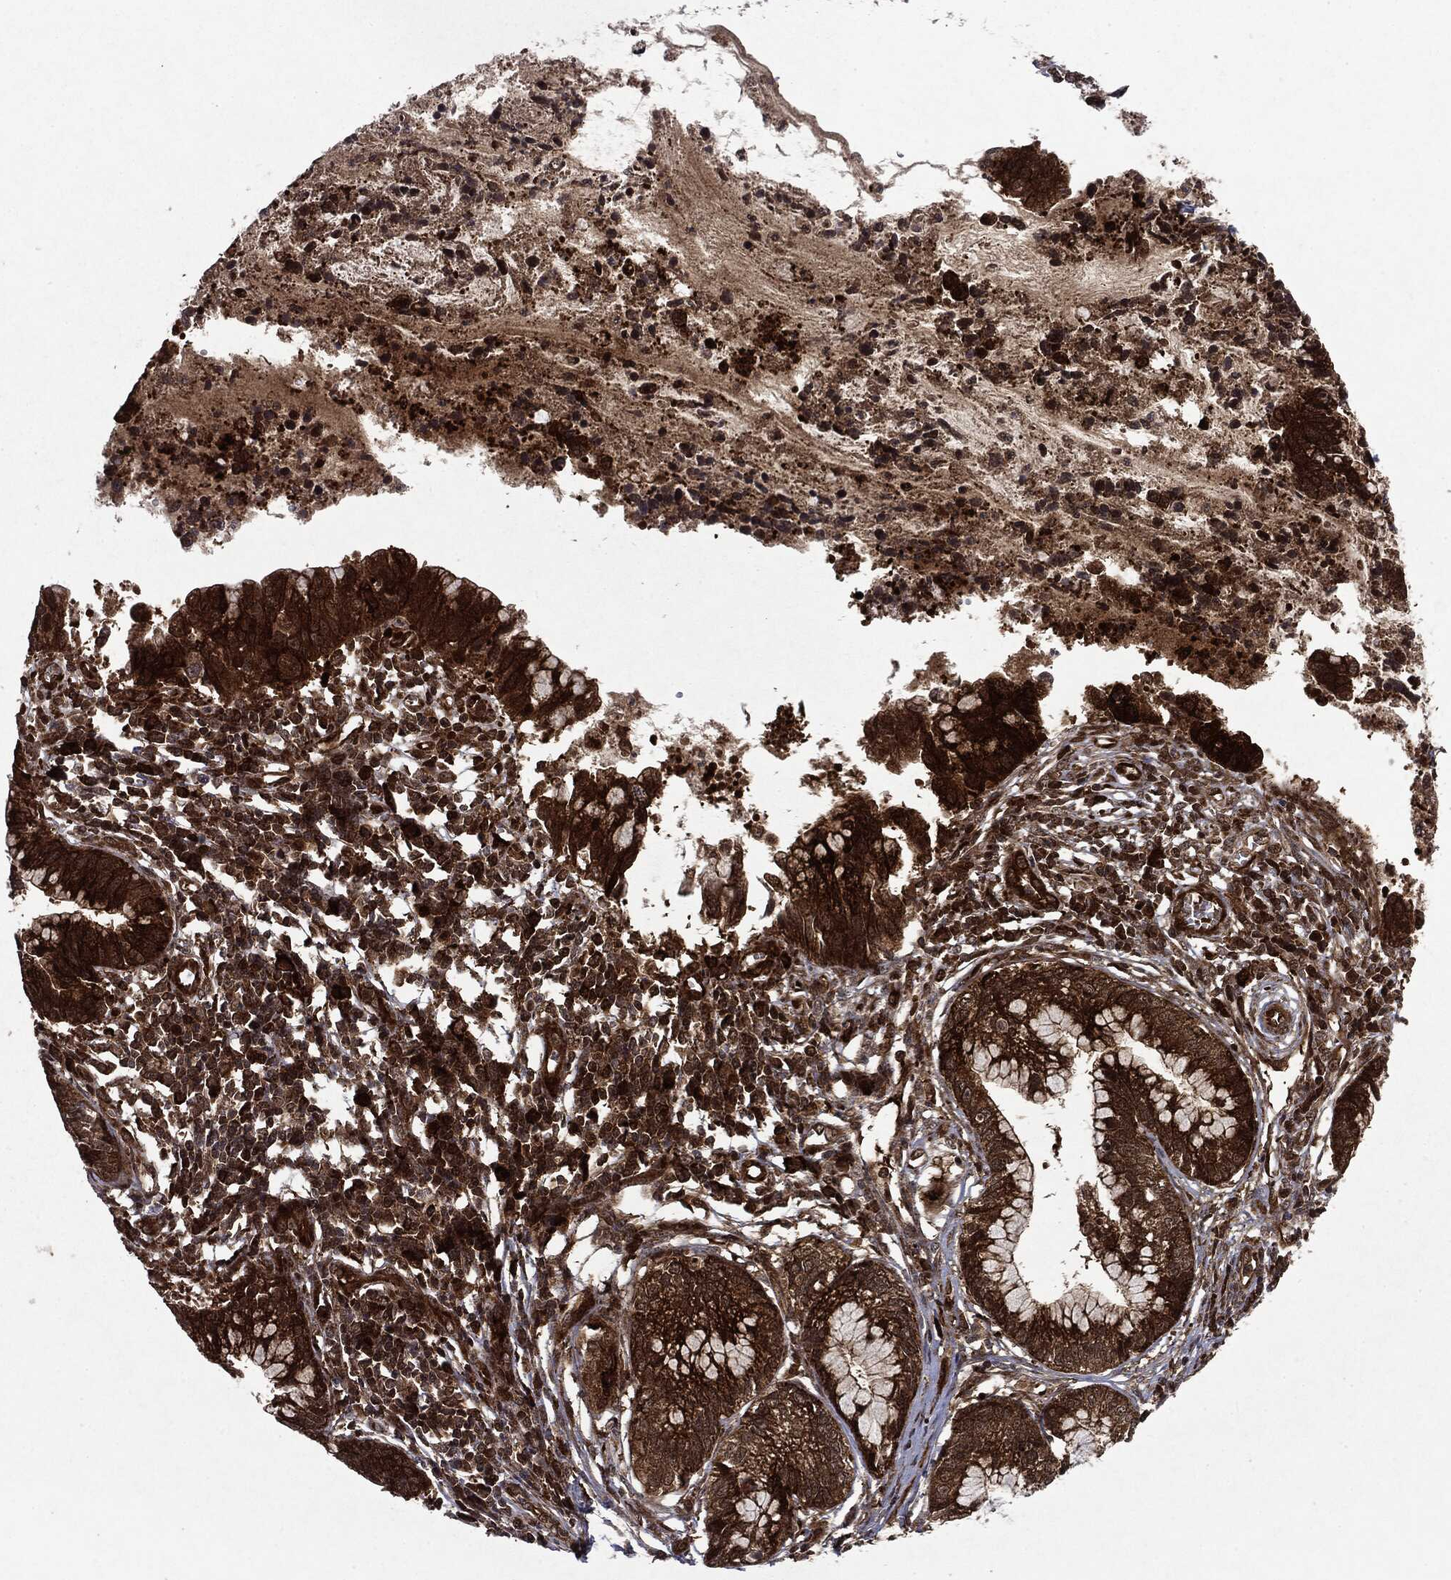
{"staining": {"intensity": "strong", "quantity": ">75%", "location": "cytoplasmic/membranous"}, "tissue": "cervical cancer", "cell_type": "Tumor cells", "image_type": "cancer", "snomed": [{"axis": "morphology", "description": "Adenocarcinoma, NOS"}, {"axis": "topography", "description": "Cervix"}], "caption": "Brown immunohistochemical staining in cervical adenocarcinoma exhibits strong cytoplasmic/membranous staining in about >75% of tumor cells.", "gene": "OTUB1", "patient": {"sex": "female", "age": 44}}